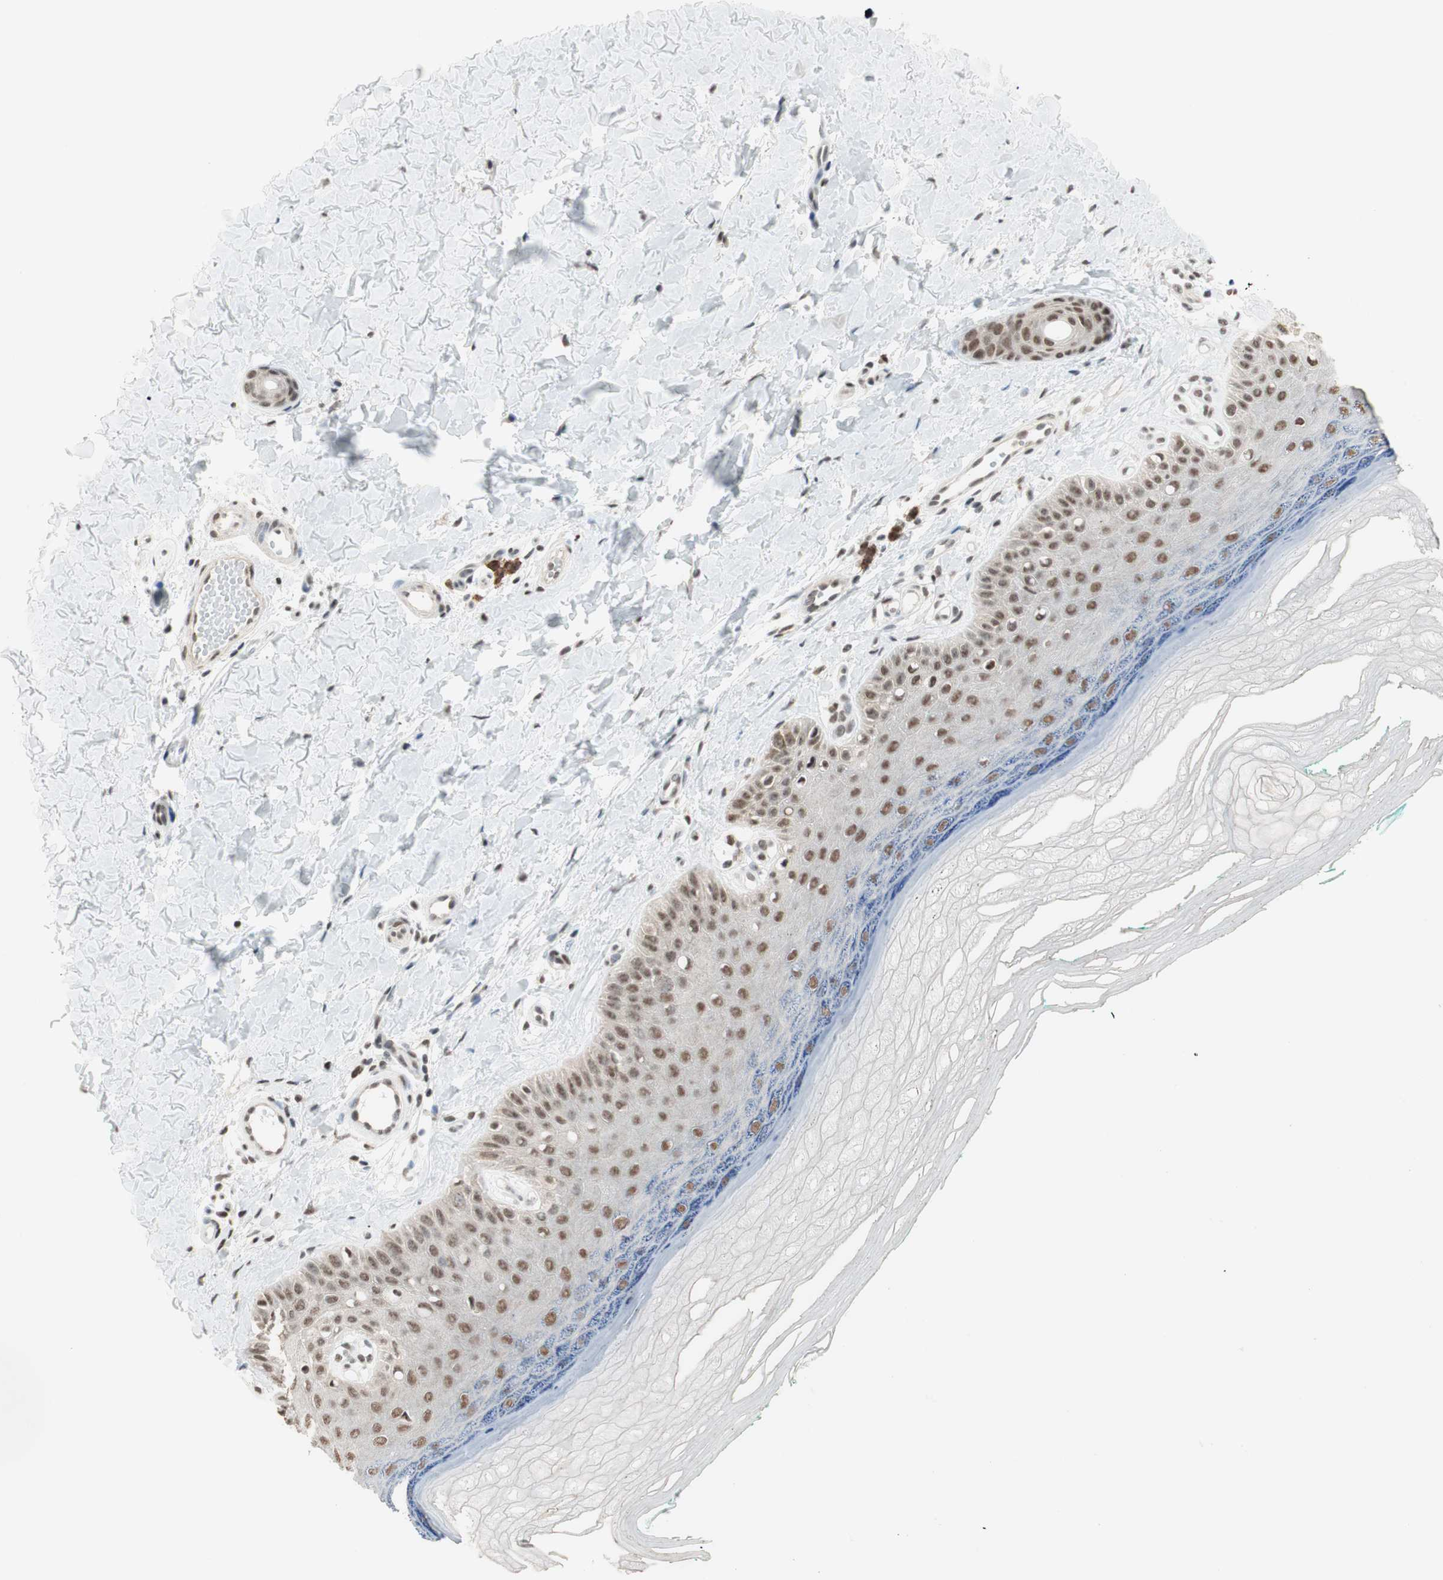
{"staining": {"intensity": "moderate", "quantity": ">75%", "location": "nuclear"}, "tissue": "skin", "cell_type": "Fibroblasts", "image_type": "normal", "snomed": [{"axis": "morphology", "description": "Normal tissue, NOS"}, {"axis": "topography", "description": "Skin"}], "caption": "Protein expression by IHC exhibits moderate nuclear expression in approximately >75% of fibroblasts in unremarkable skin. (DAB = brown stain, brightfield microscopy at high magnification).", "gene": "SMARCE1", "patient": {"sex": "male", "age": 26}}